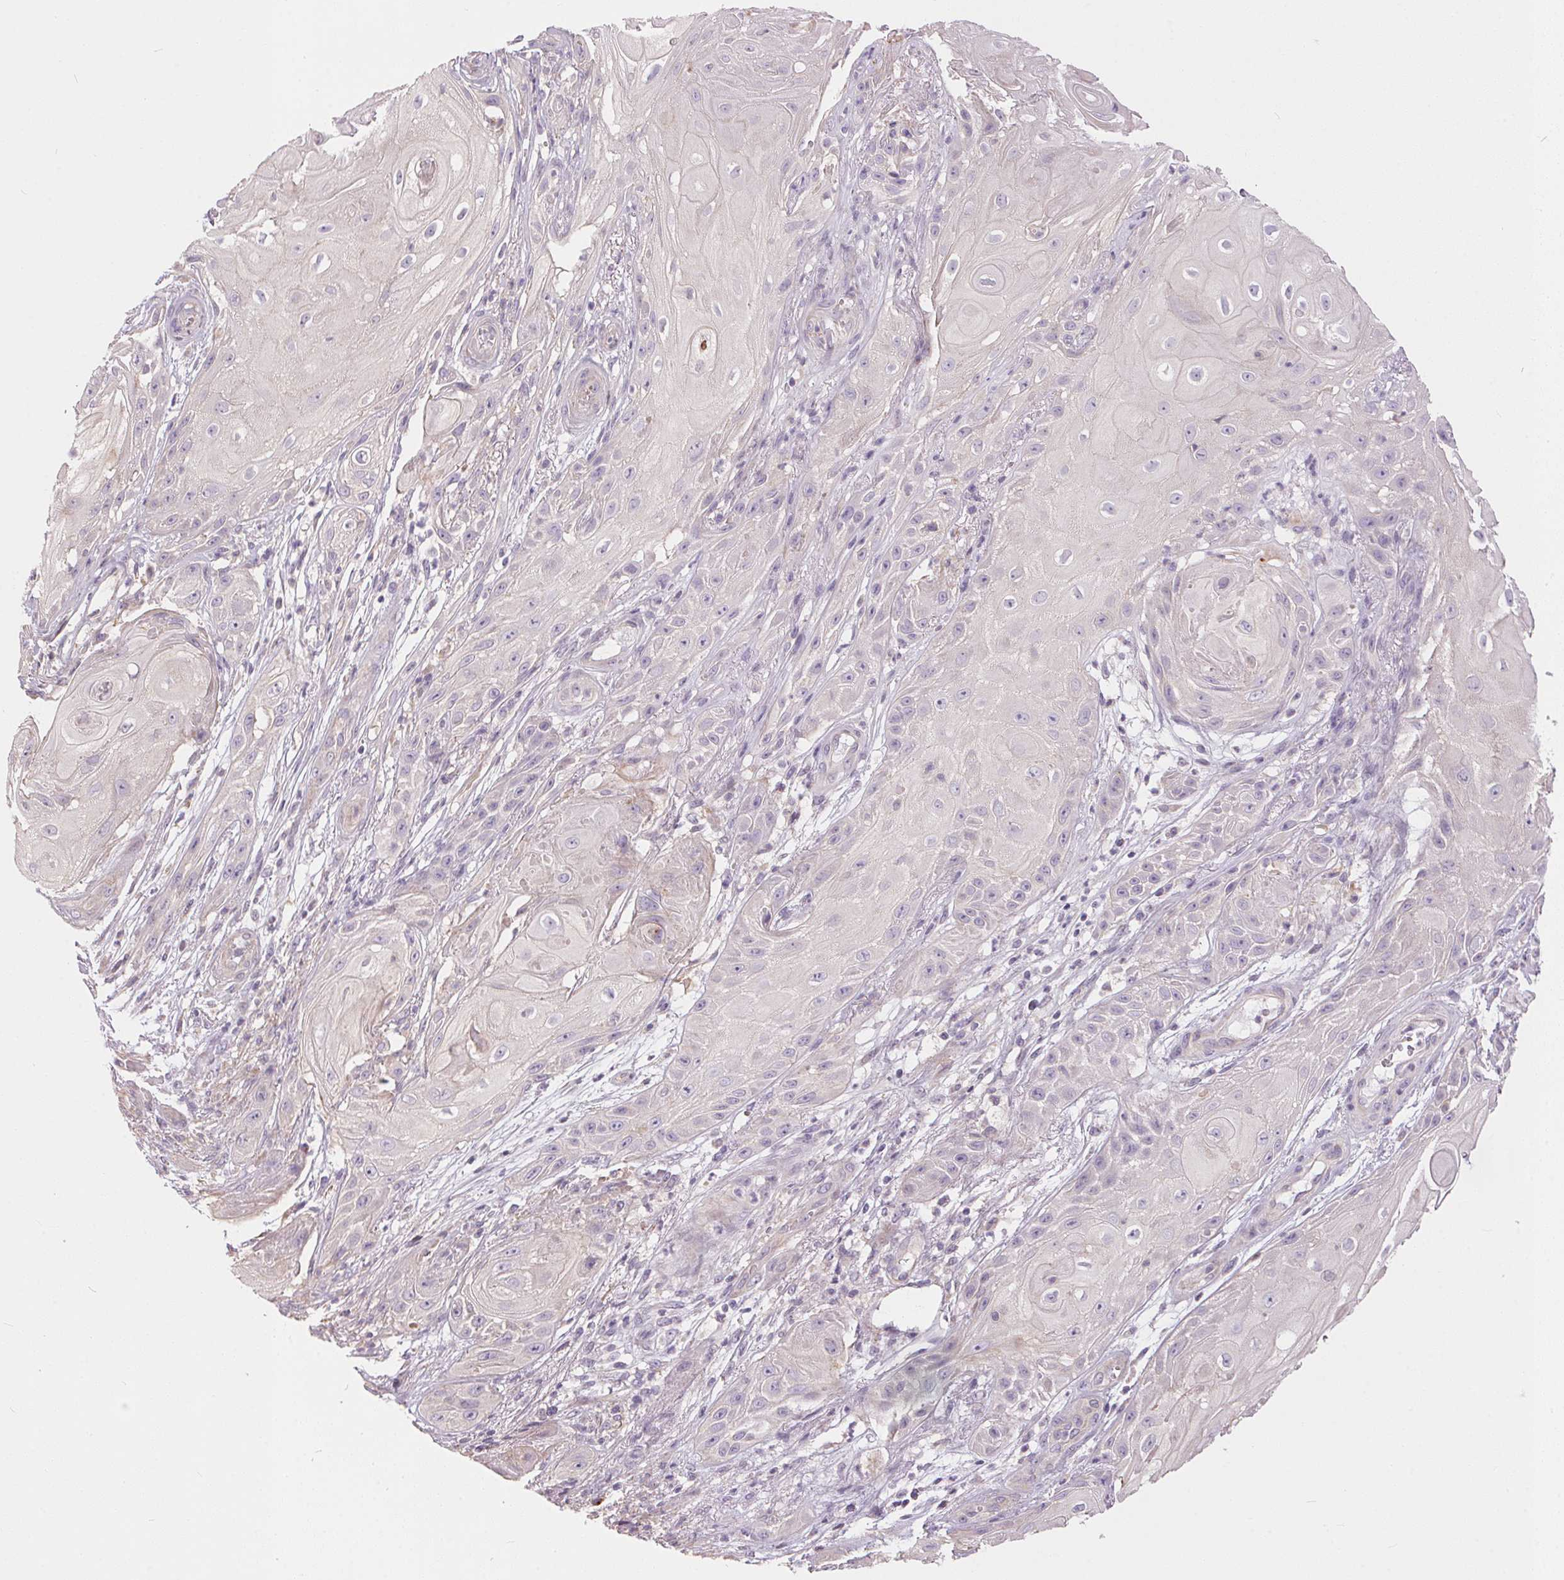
{"staining": {"intensity": "negative", "quantity": "none", "location": "none"}, "tissue": "skin cancer", "cell_type": "Tumor cells", "image_type": "cancer", "snomed": [{"axis": "morphology", "description": "Squamous cell carcinoma, NOS"}, {"axis": "topography", "description": "Skin"}], "caption": "Tumor cells show no significant positivity in skin cancer (squamous cell carcinoma). (DAB IHC visualized using brightfield microscopy, high magnification).", "gene": "UNC13B", "patient": {"sex": "male", "age": 62}}